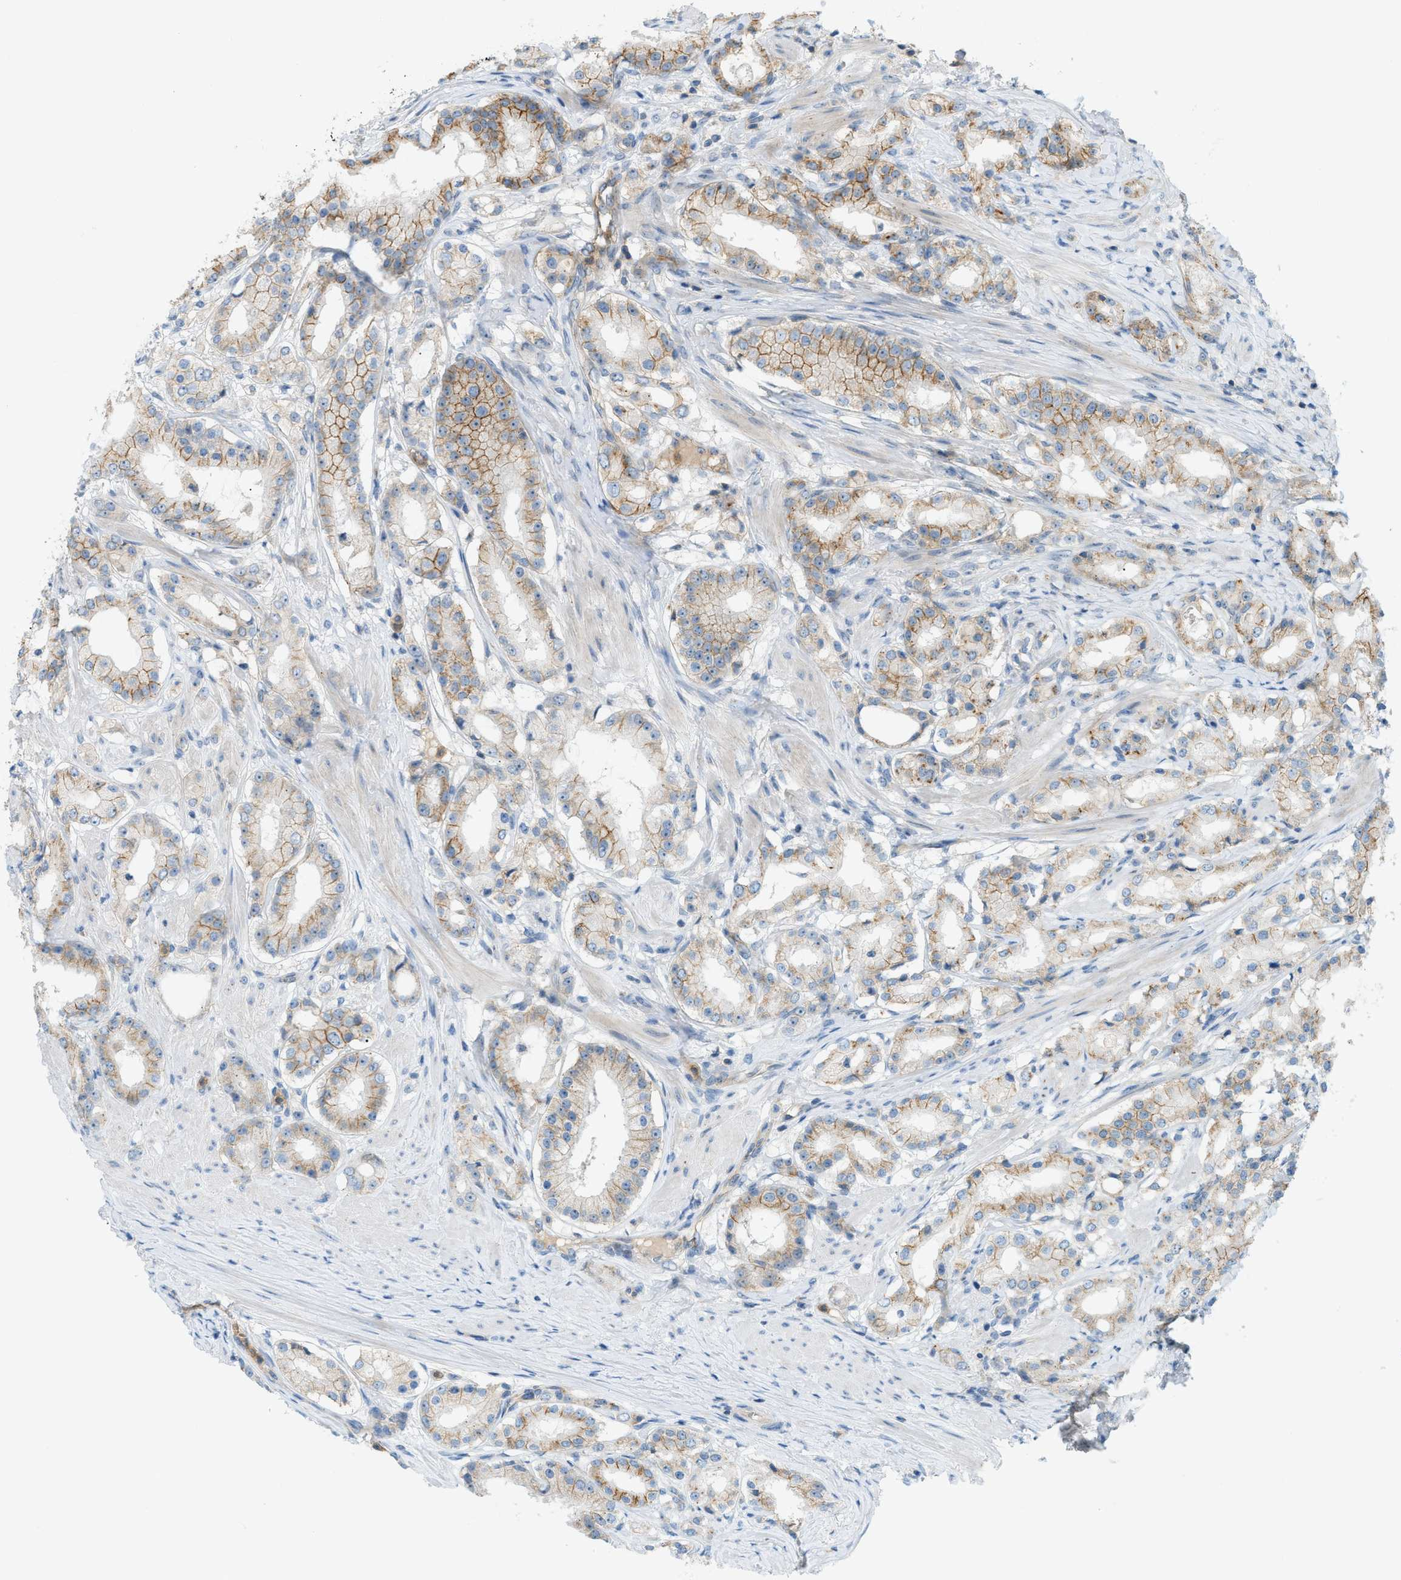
{"staining": {"intensity": "moderate", "quantity": "25%-75%", "location": "cytoplasmic/membranous"}, "tissue": "prostate cancer", "cell_type": "Tumor cells", "image_type": "cancer", "snomed": [{"axis": "morphology", "description": "Adenocarcinoma, Low grade"}, {"axis": "topography", "description": "Prostate"}], "caption": "An immunohistochemistry histopathology image of neoplastic tissue is shown. Protein staining in brown highlights moderate cytoplasmic/membranous positivity in adenocarcinoma (low-grade) (prostate) within tumor cells.", "gene": "GRK6", "patient": {"sex": "male", "age": 63}}